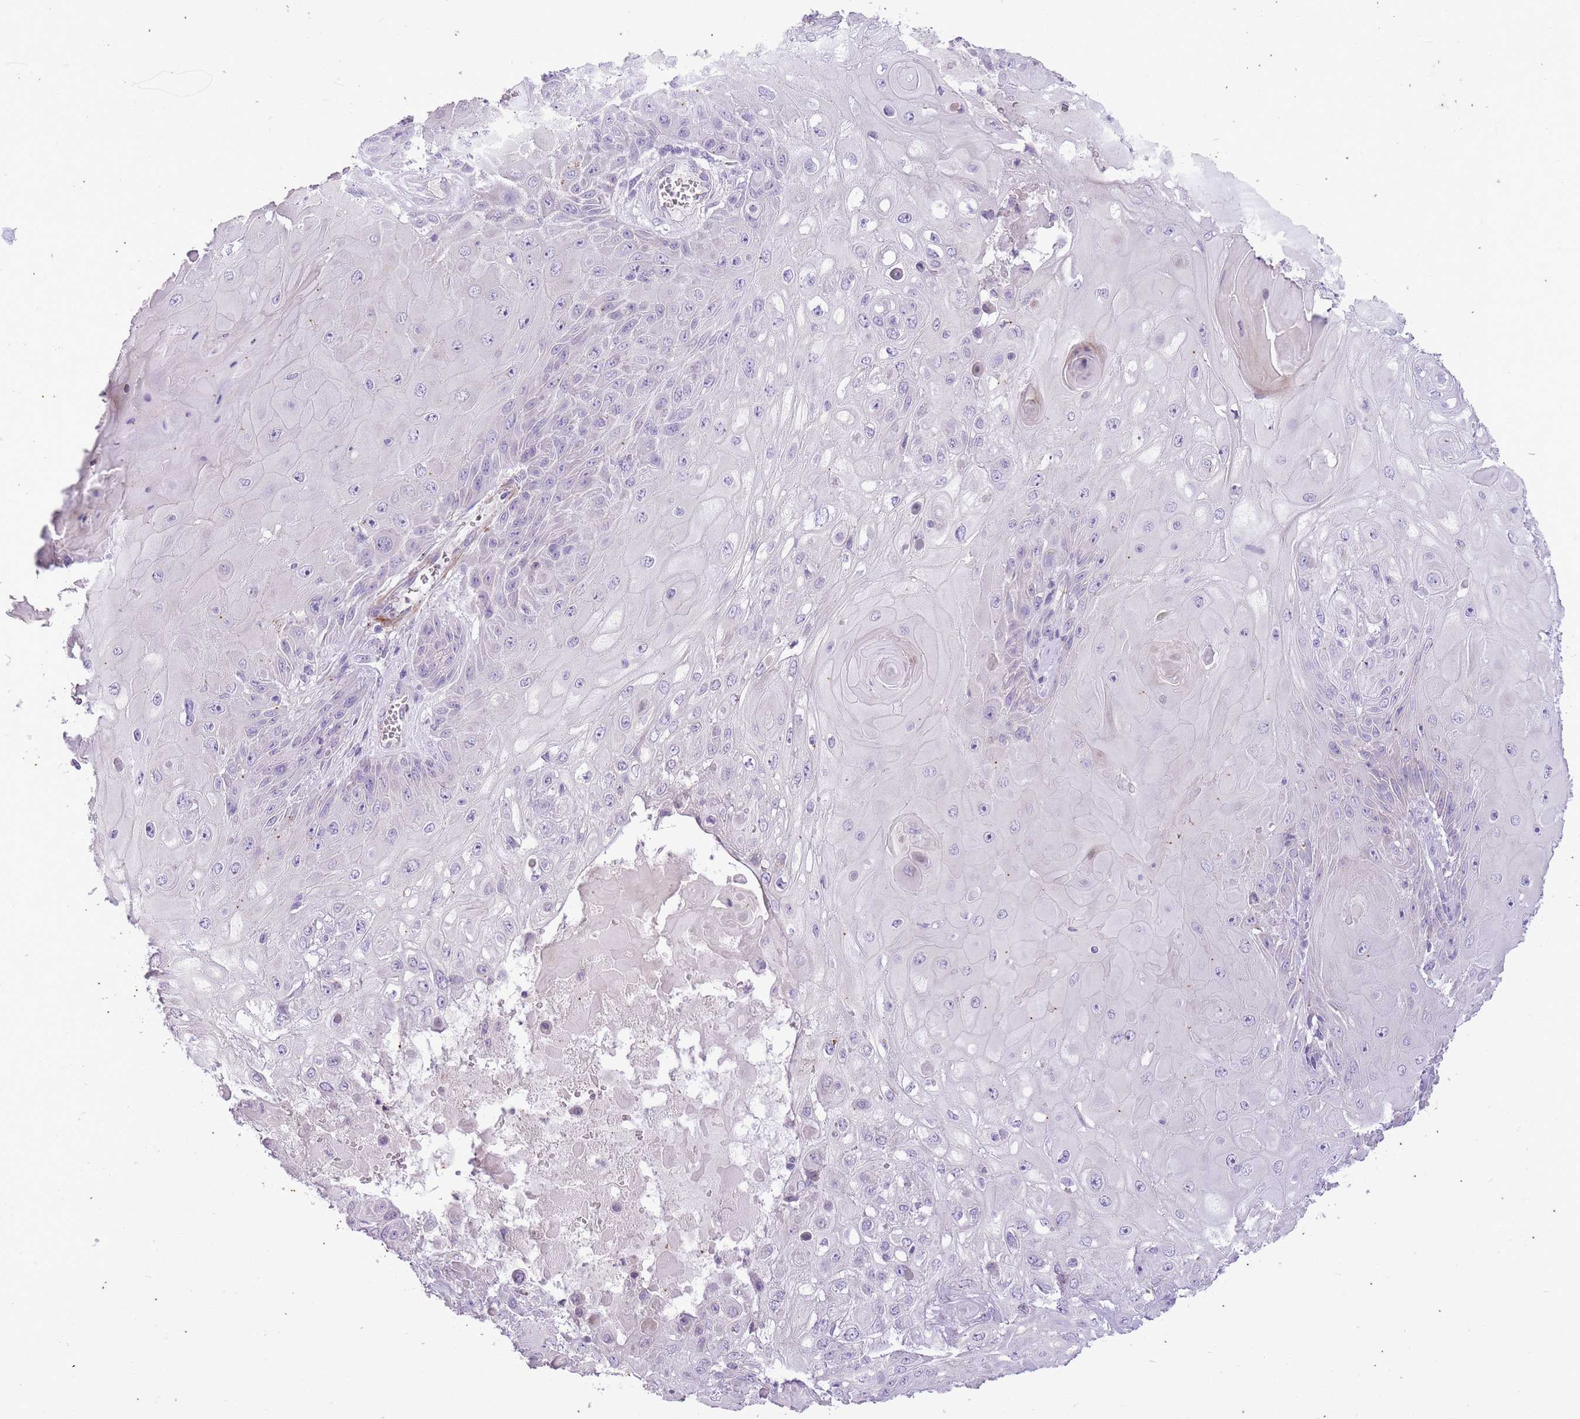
{"staining": {"intensity": "negative", "quantity": "none", "location": "none"}, "tissue": "skin cancer", "cell_type": "Tumor cells", "image_type": "cancer", "snomed": [{"axis": "morphology", "description": "Normal tissue, NOS"}, {"axis": "morphology", "description": "Squamous cell carcinoma, NOS"}, {"axis": "topography", "description": "Skin"}, {"axis": "topography", "description": "Cartilage tissue"}], "caption": "IHC image of neoplastic tissue: human skin cancer stained with DAB demonstrates no significant protein expression in tumor cells.", "gene": "CNTNAP3", "patient": {"sex": "female", "age": 79}}